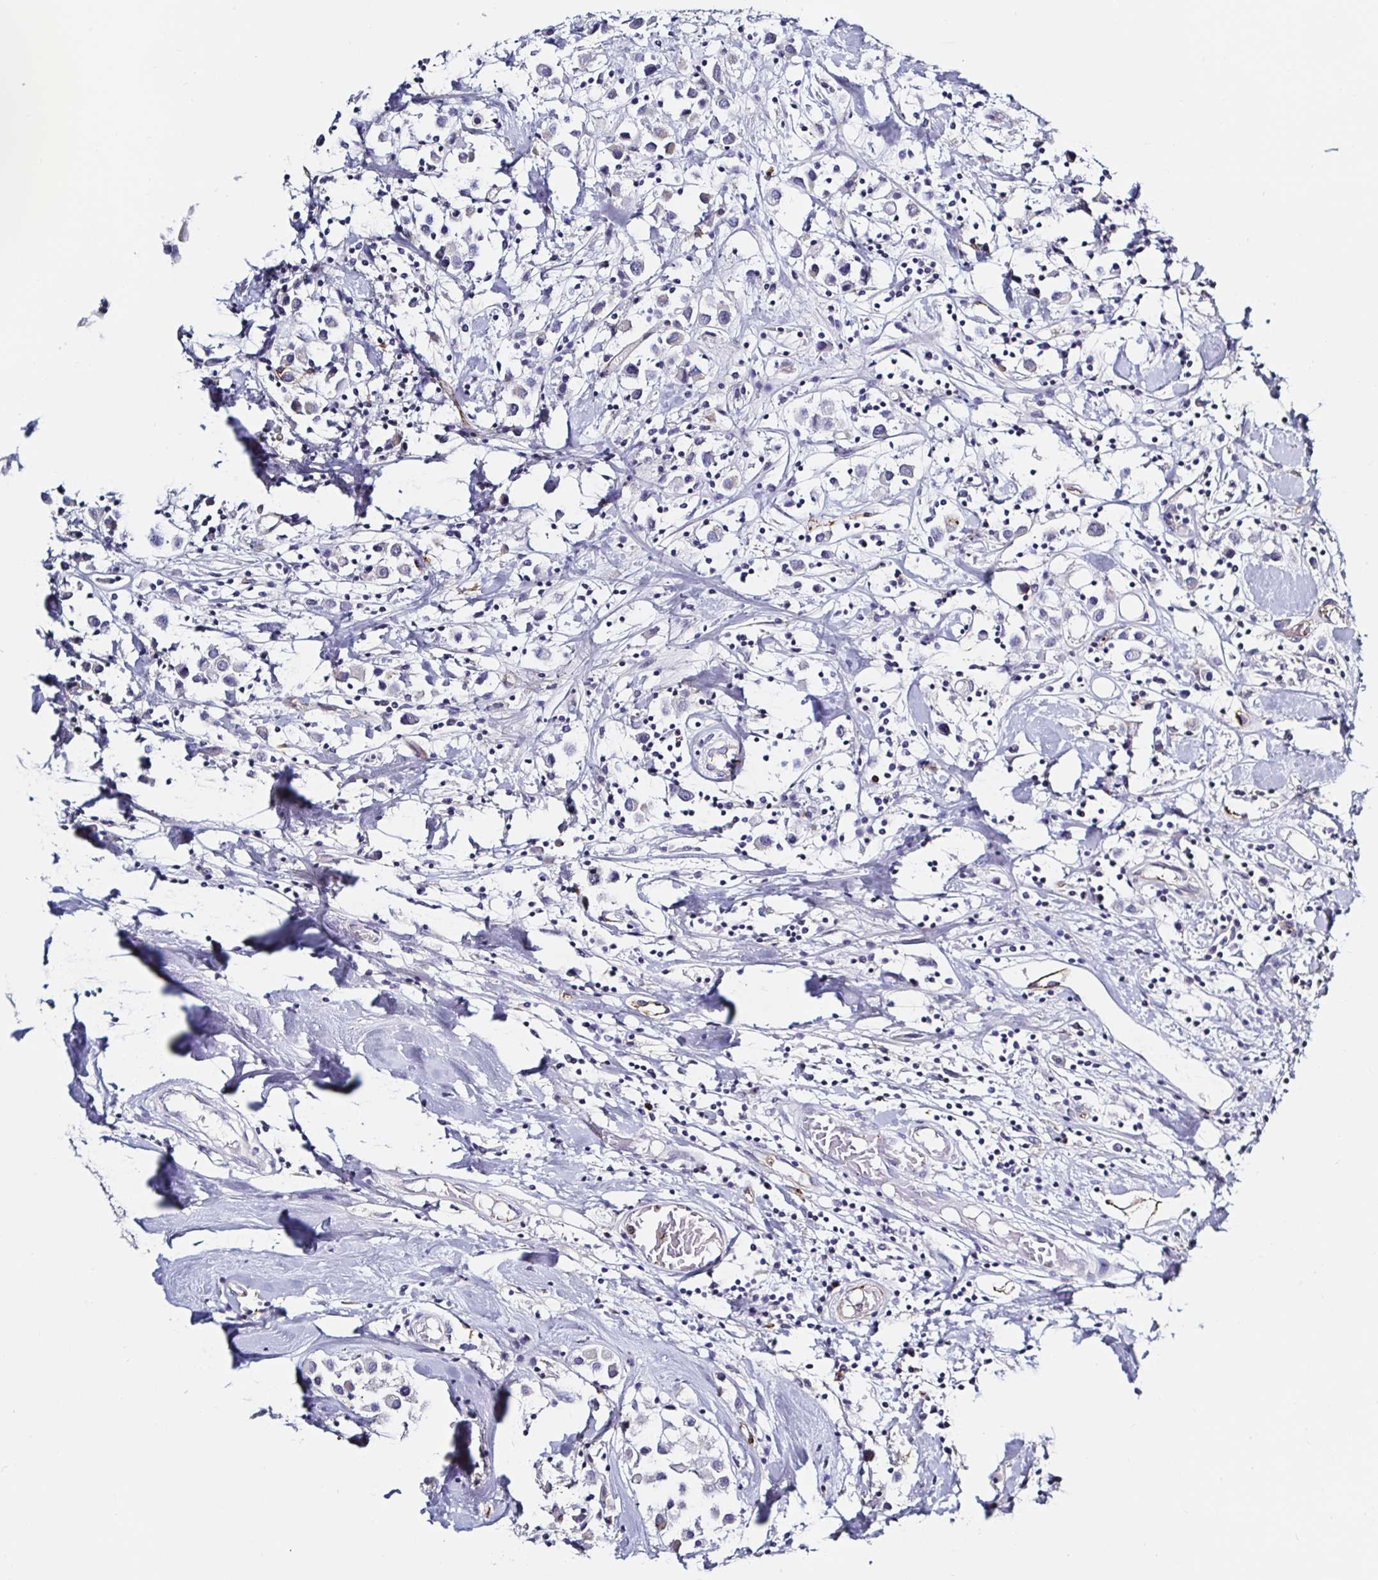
{"staining": {"intensity": "negative", "quantity": "none", "location": "none"}, "tissue": "breast cancer", "cell_type": "Tumor cells", "image_type": "cancer", "snomed": [{"axis": "morphology", "description": "Duct carcinoma"}, {"axis": "topography", "description": "Breast"}], "caption": "Tumor cells show no significant staining in breast infiltrating ductal carcinoma. (DAB immunohistochemistry (IHC), high magnification).", "gene": "ACSBG2", "patient": {"sex": "female", "age": 61}}